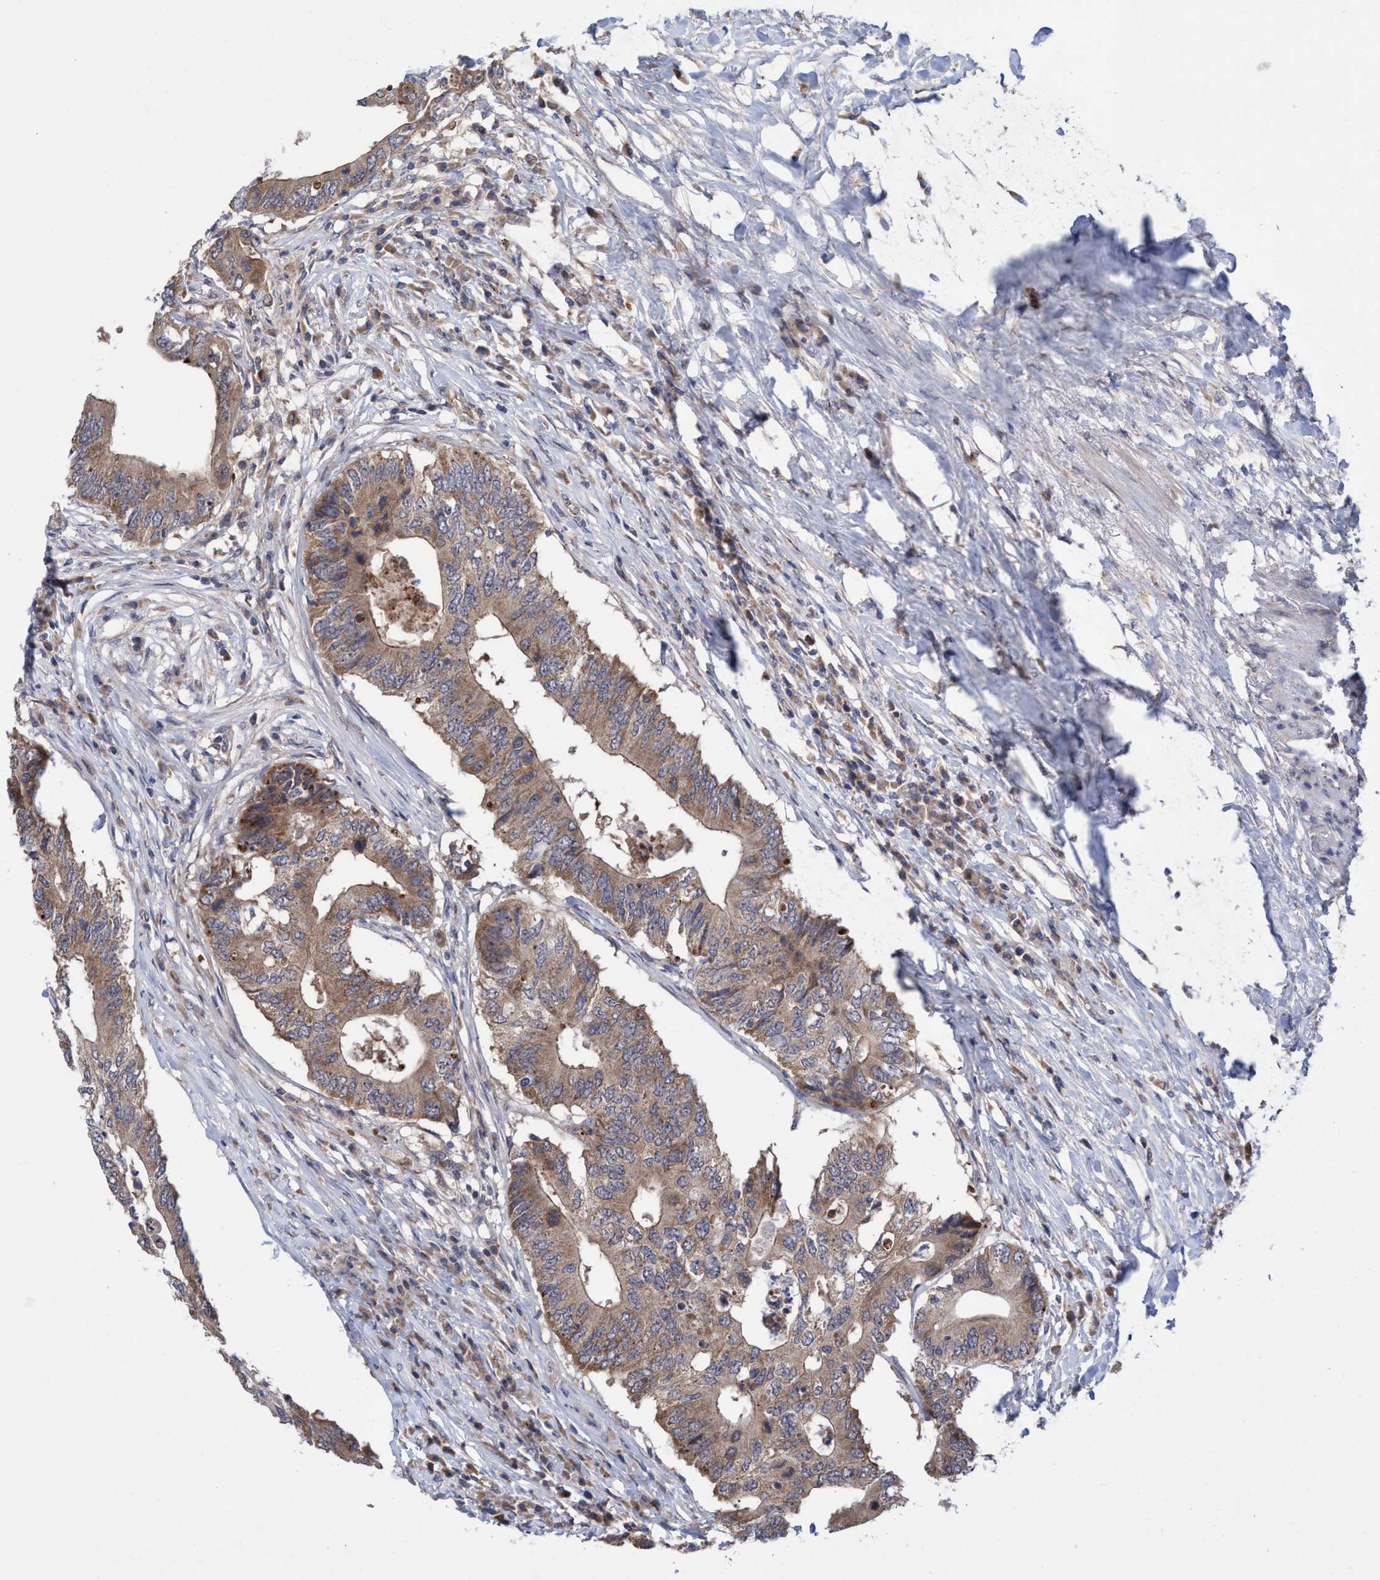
{"staining": {"intensity": "moderate", "quantity": ">75%", "location": "cytoplasmic/membranous"}, "tissue": "colorectal cancer", "cell_type": "Tumor cells", "image_type": "cancer", "snomed": [{"axis": "morphology", "description": "Adenocarcinoma, NOS"}, {"axis": "topography", "description": "Colon"}], "caption": "Brown immunohistochemical staining in colorectal cancer (adenocarcinoma) reveals moderate cytoplasmic/membranous staining in about >75% of tumor cells. The staining is performed using DAB (3,3'-diaminobenzidine) brown chromogen to label protein expression. The nuclei are counter-stained blue using hematoxylin.", "gene": "P2RY14", "patient": {"sex": "male", "age": 71}}